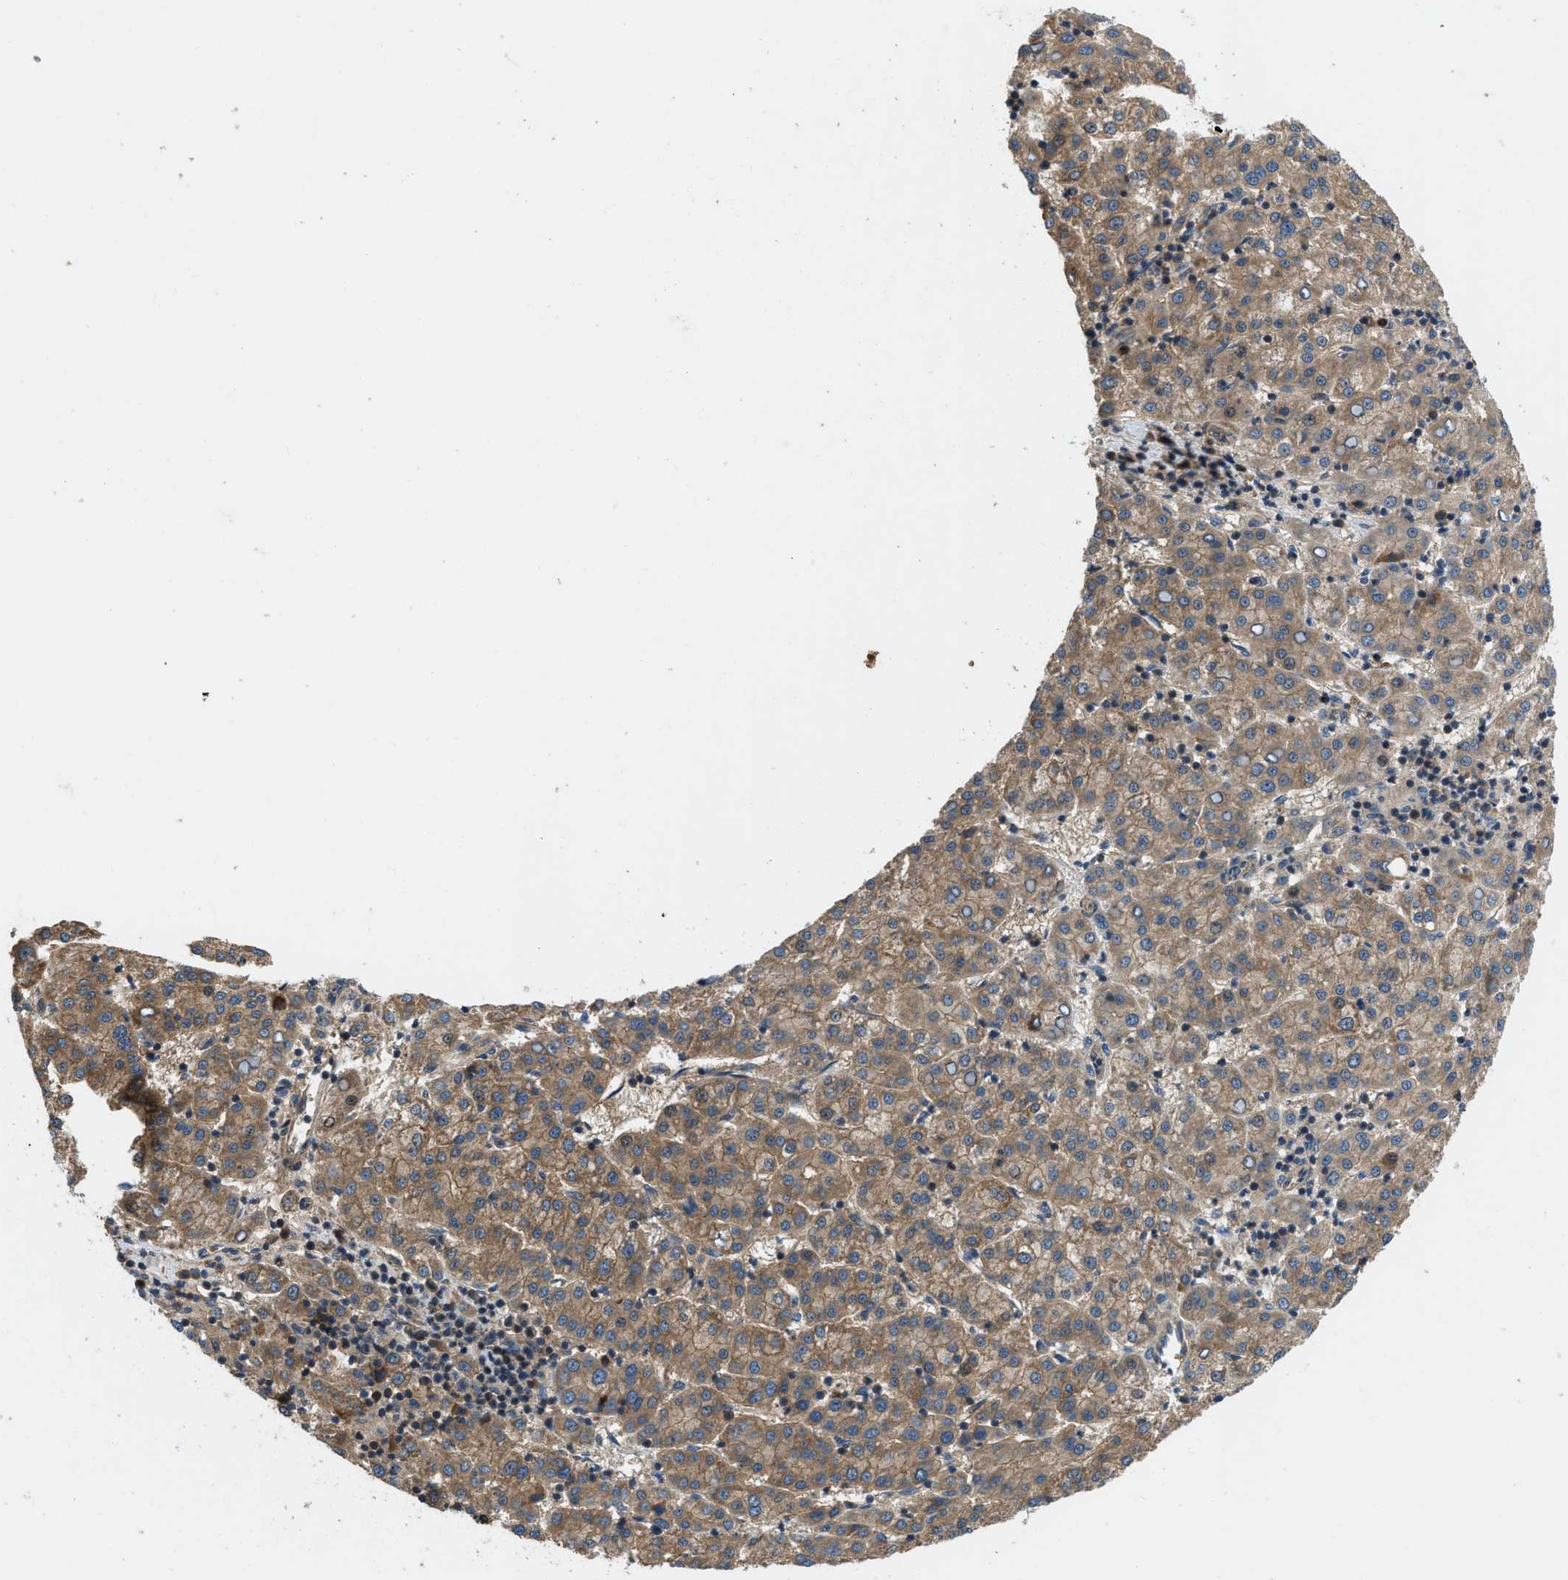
{"staining": {"intensity": "moderate", "quantity": ">75%", "location": "cytoplasmic/membranous"}, "tissue": "liver cancer", "cell_type": "Tumor cells", "image_type": "cancer", "snomed": [{"axis": "morphology", "description": "Carcinoma, Hepatocellular, NOS"}, {"axis": "topography", "description": "Liver"}], "caption": "High-magnification brightfield microscopy of liver cancer (hepatocellular carcinoma) stained with DAB (brown) and counterstained with hematoxylin (blue). tumor cells exhibit moderate cytoplasmic/membranous positivity is present in about>75% of cells. Immunohistochemistry (ihc) stains the protein of interest in brown and the nuclei are stained blue.", "gene": "CNNM3", "patient": {"sex": "female", "age": 58}}